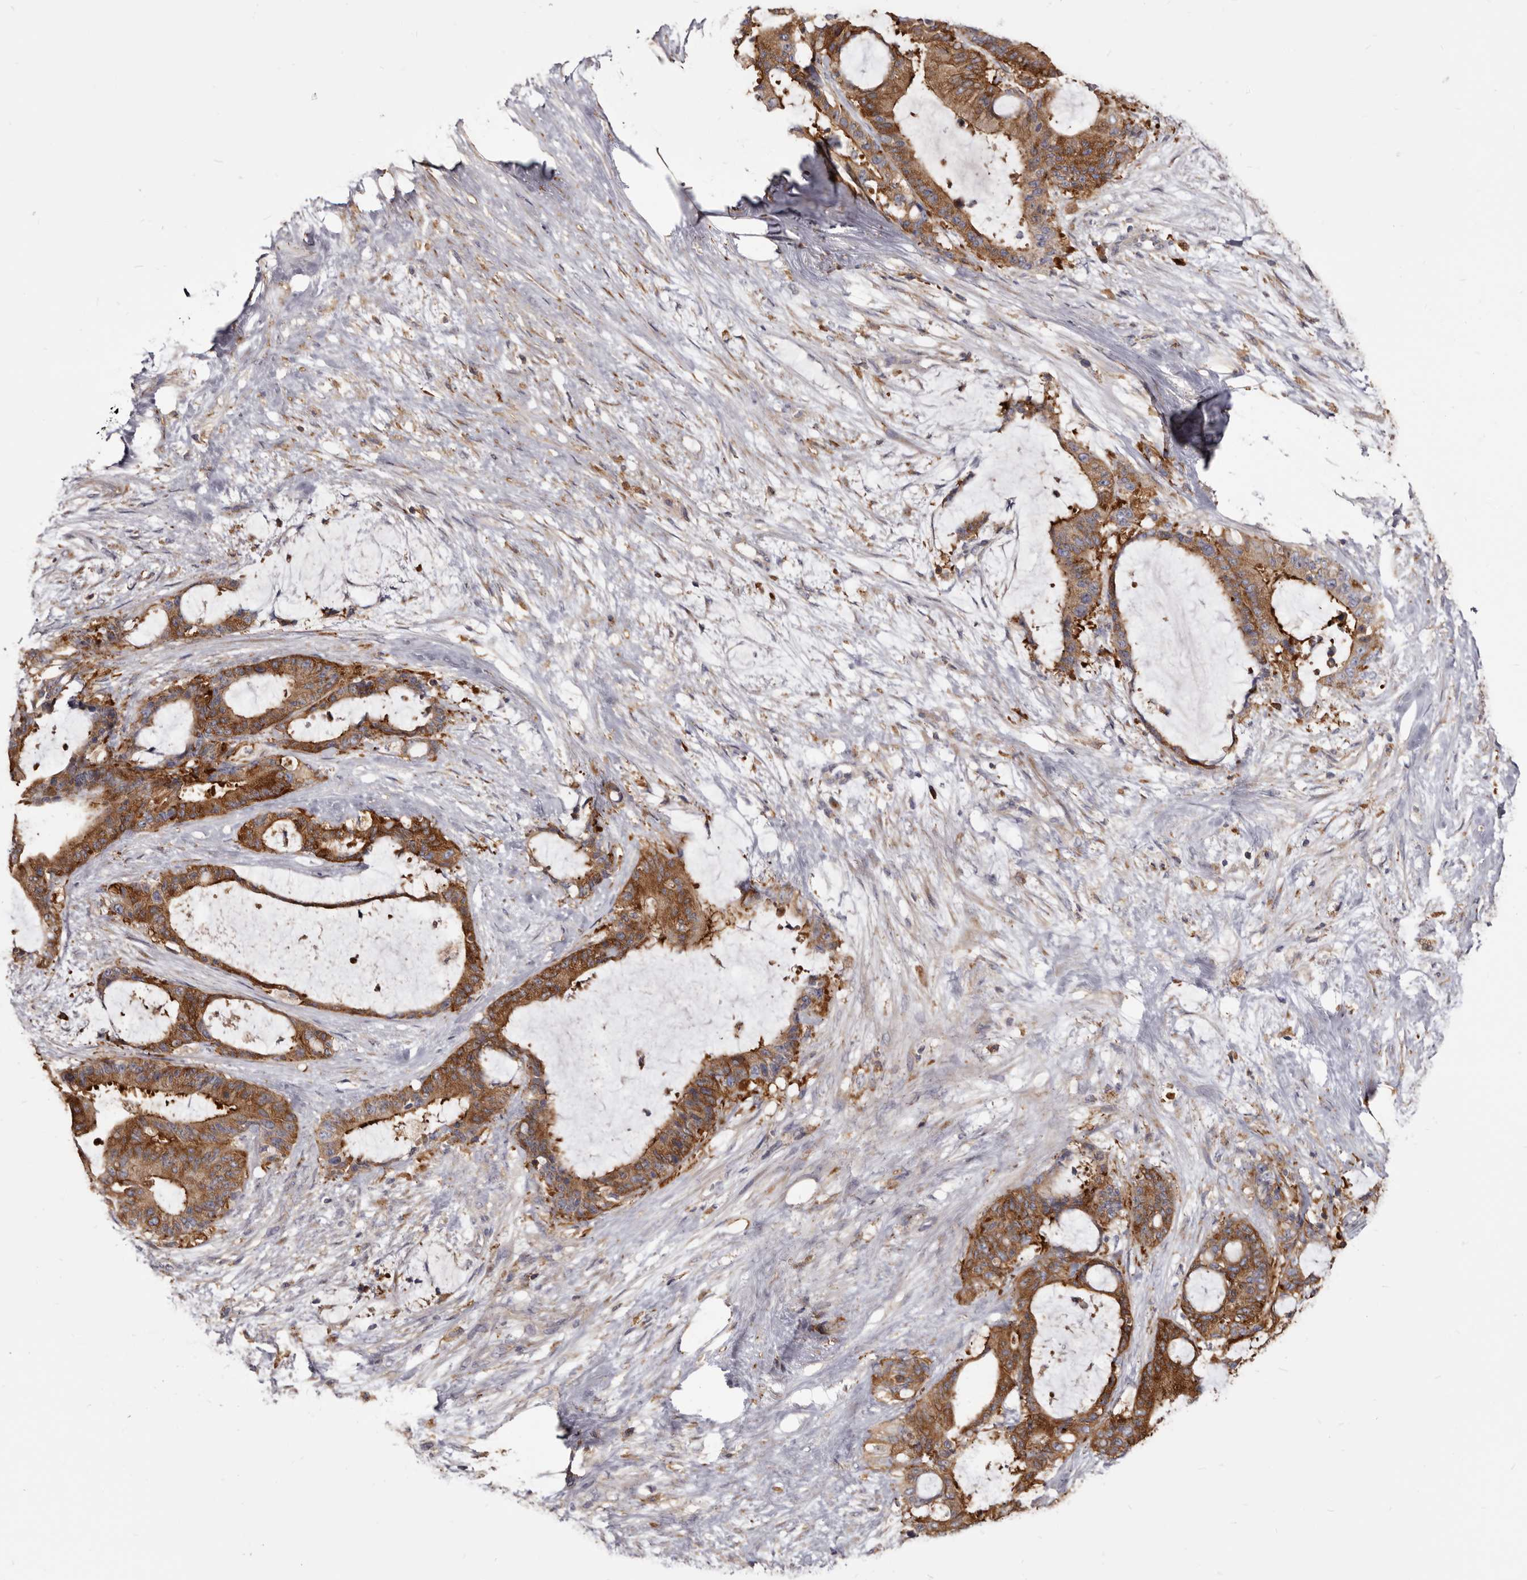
{"staining": {"intensity": "moderate", "quantity": ">75%", "location": "cytoplasmic/membranous"}, "tissue": "liver cancer", "cell_type": "Tumor cells", "image_type": "cancer", "snomed": [{"axis": "morphology", "description": "Normal tissue, NOS"}, {"axis": "morphology", "description": "Cholangiocarcinoma"}, {"axis": "topography", "description": "Liver"}, {"axis": "topography", "description": "Peripheral nerve tissue"}], "caption": "Cholangiocarcinoma (liver) stained with a protein marker demonstrates moderate staining in tumor cells.", "gene": "TPD52", "patient": {"sex": "female", "age": 73}}